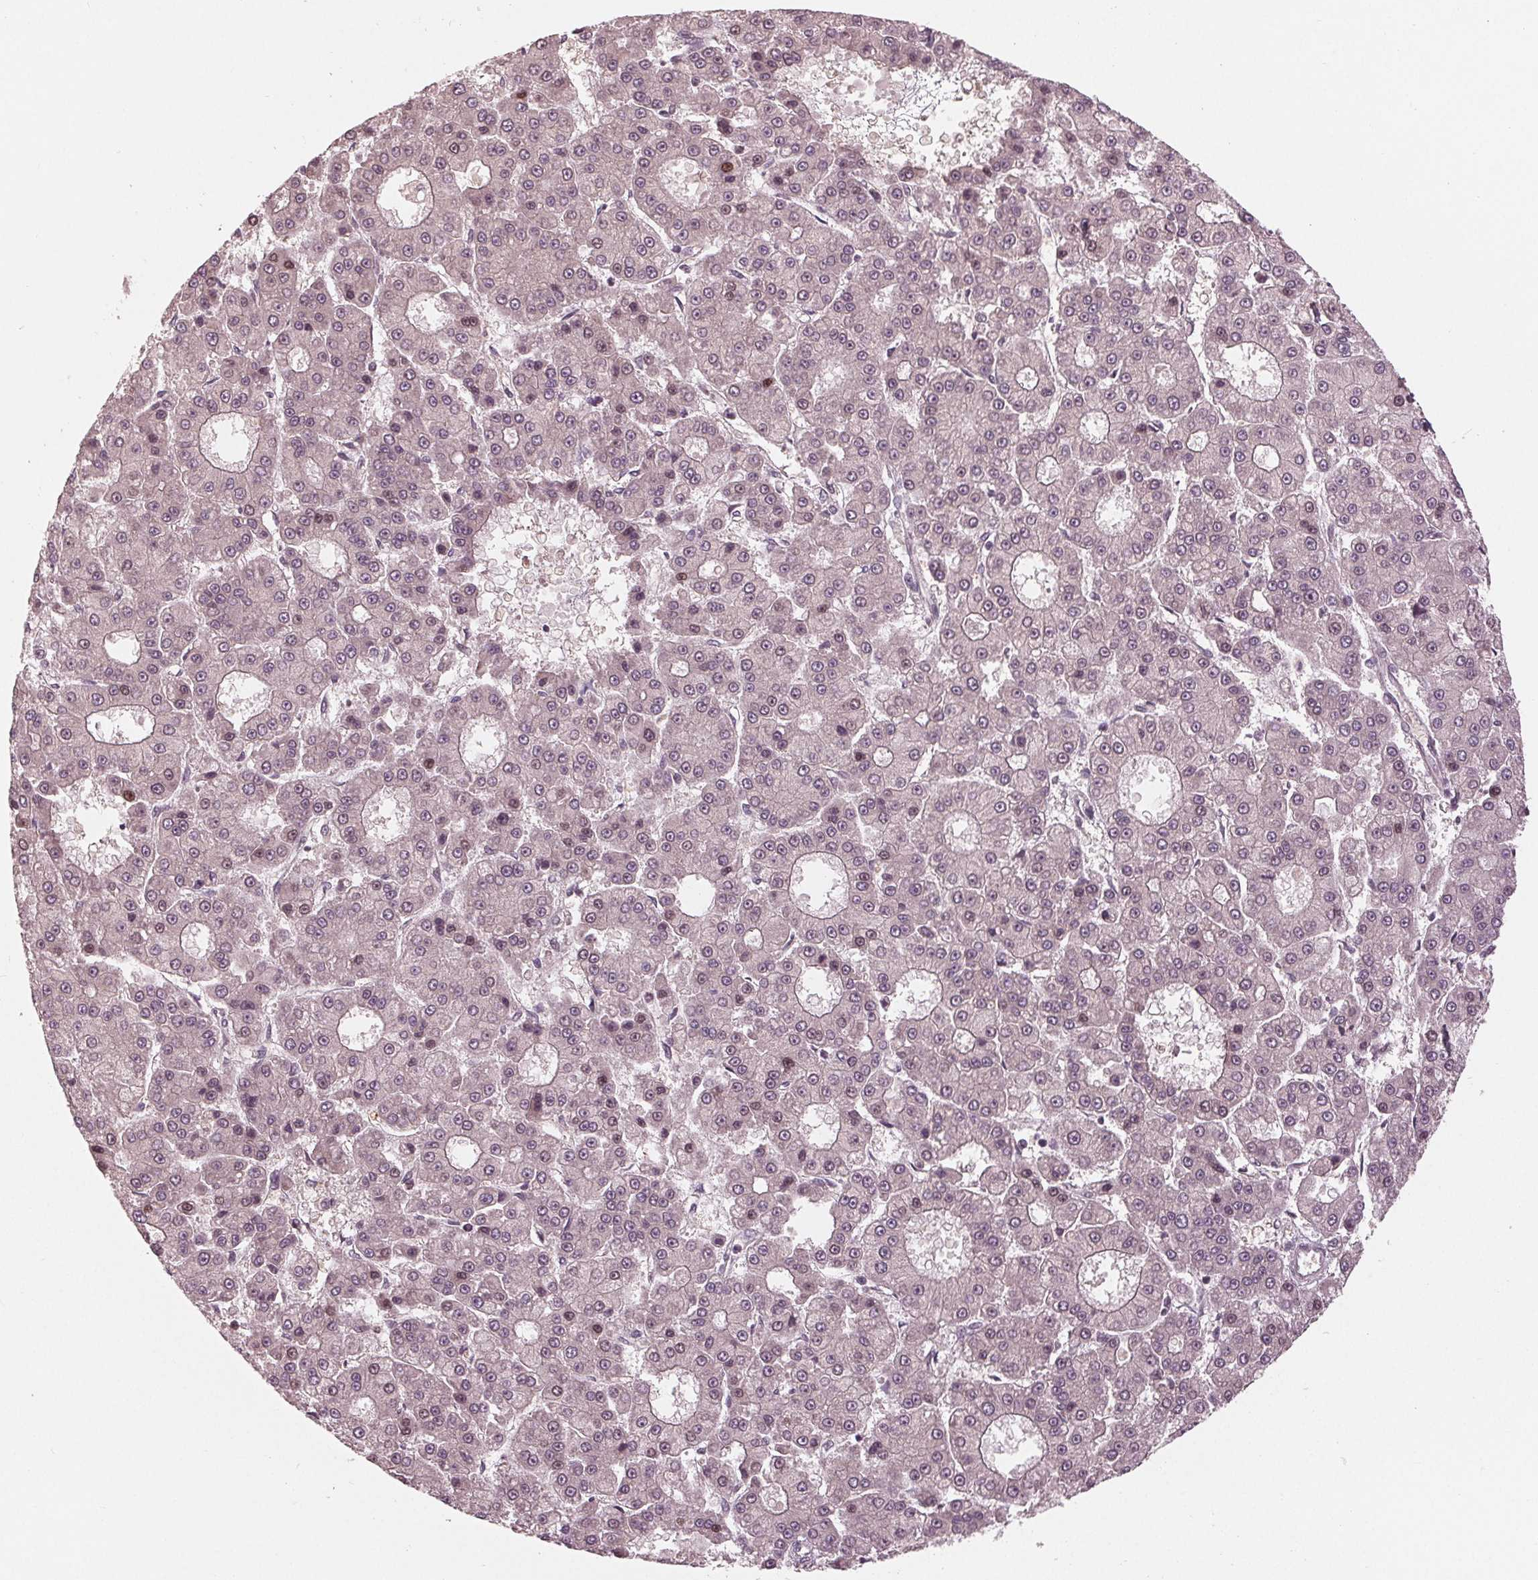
{"staining": {"intensity": "moderate", "quantity": "<25%", "location": "nuclear"}, "tissue": "liver cancer", "cell_type": "Tumor cells", "image_type": "cancer", "snomed": [{"axis": "morphology", "description": "Carcinoma, Hepatocellular, NOS"}, {"axis": "topography", "description": "Liver"}], "caption": "Protein expression analysis of hepatocellular carcinoma (liver) demonstrates moderate nuclear staining in approximately <25% of tumor cells. Using DAB (3,3'-diaminobenzidine) (brown) and hematoxylin (blue) stains, captured at high magnification using brightfield microscopy.", "gene": "ZNF471", "patient": {"sex": "male", "age": 70}}